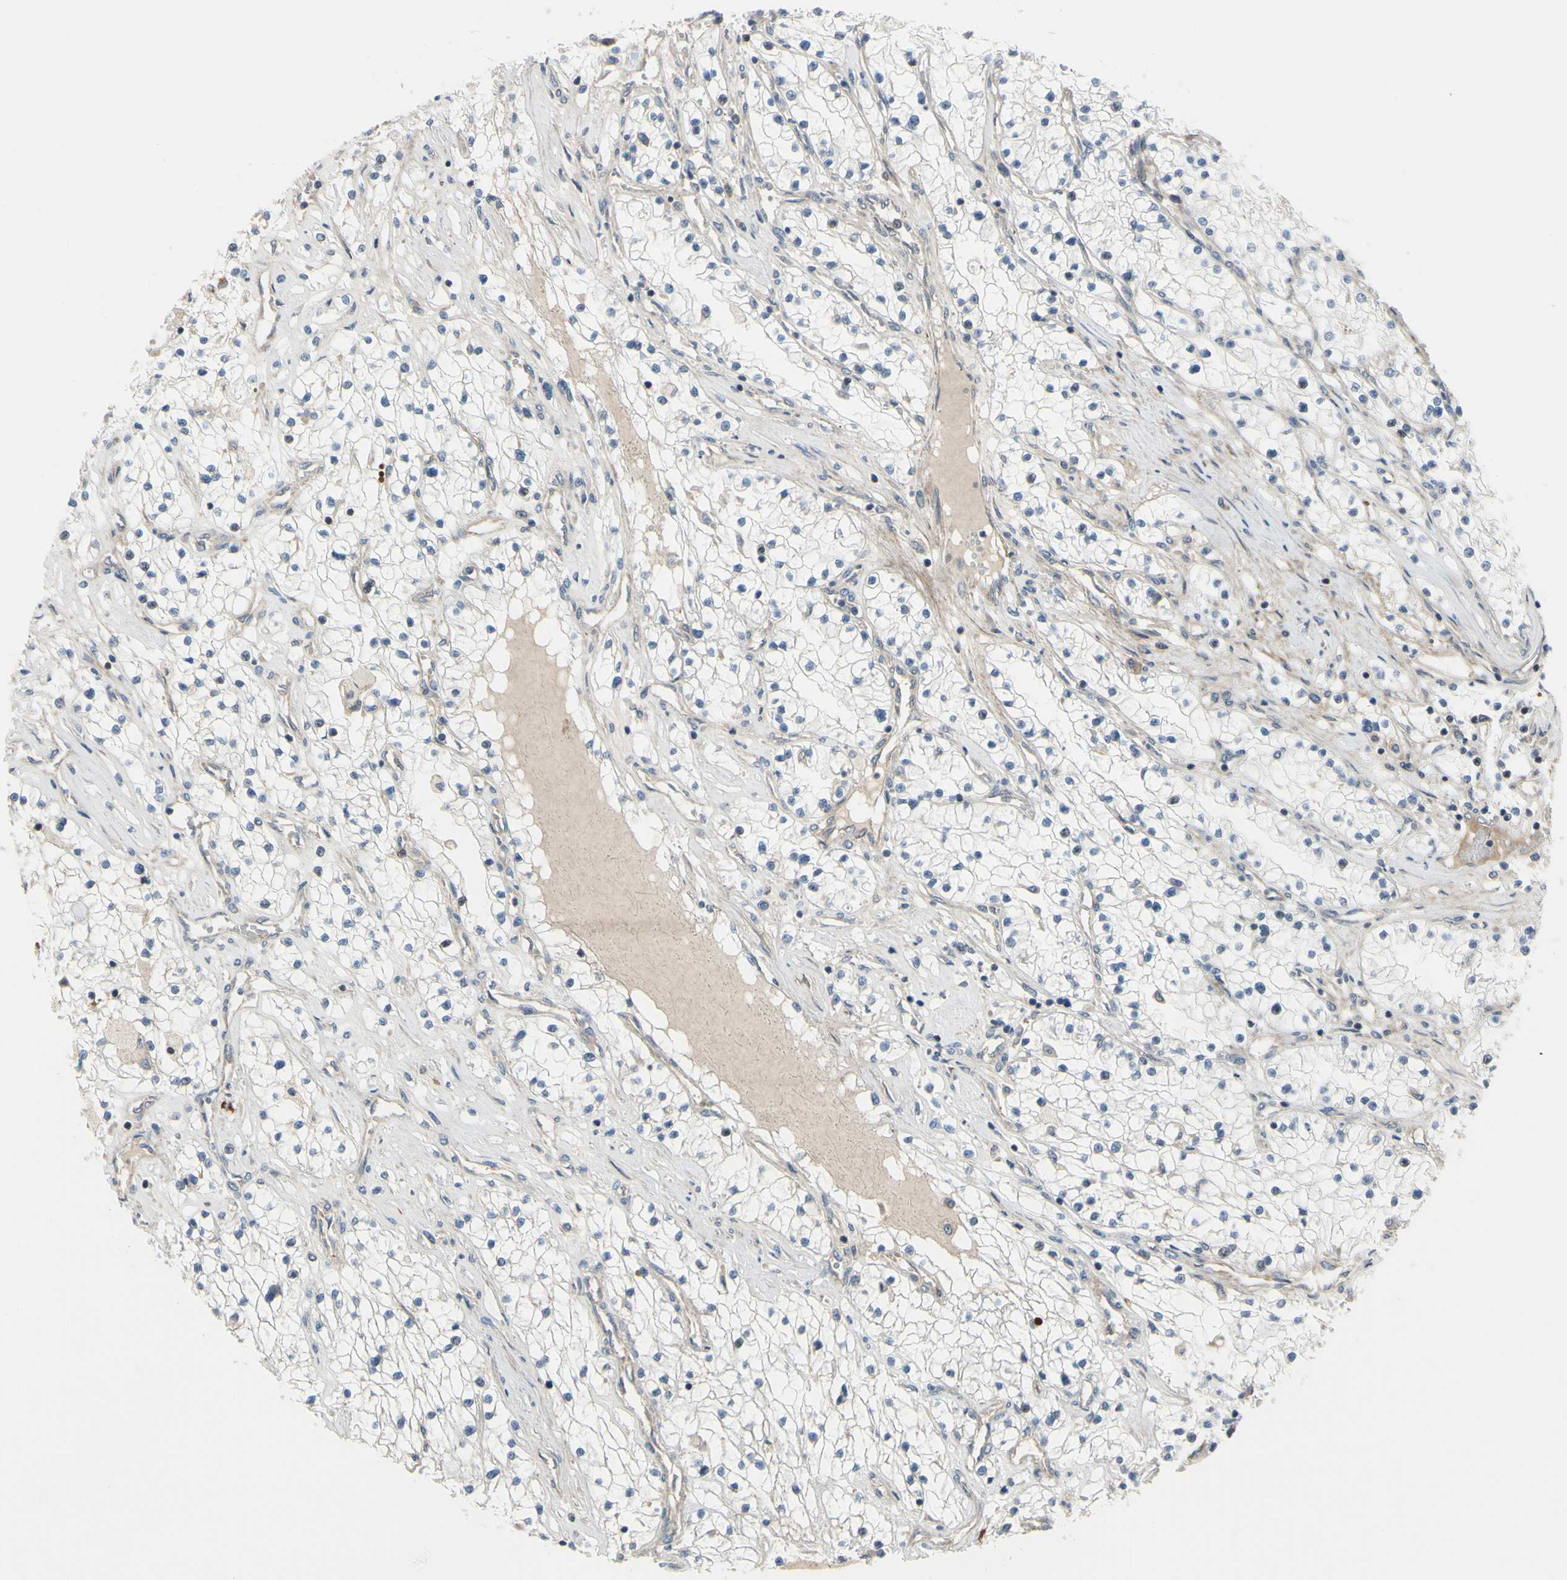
{"staining": {"intensity": "negative", "quantity": "none", "location": "none"}, "tissue": "renal cancer", "cell_type": "Tumor cells", "image_type": "cancer", "snomed": [{"axis": "morphology", "description": "Adenocarcinoma, NOS"}, {"axis": "topography", "description": "Kidney"}], "caption": "Histopathology image shows no protein positivity in tumor cells of adenocarcinoma (renal) tissue.", "gene": "COMMD9", "patient": {"sex": "male", "age": 68}}